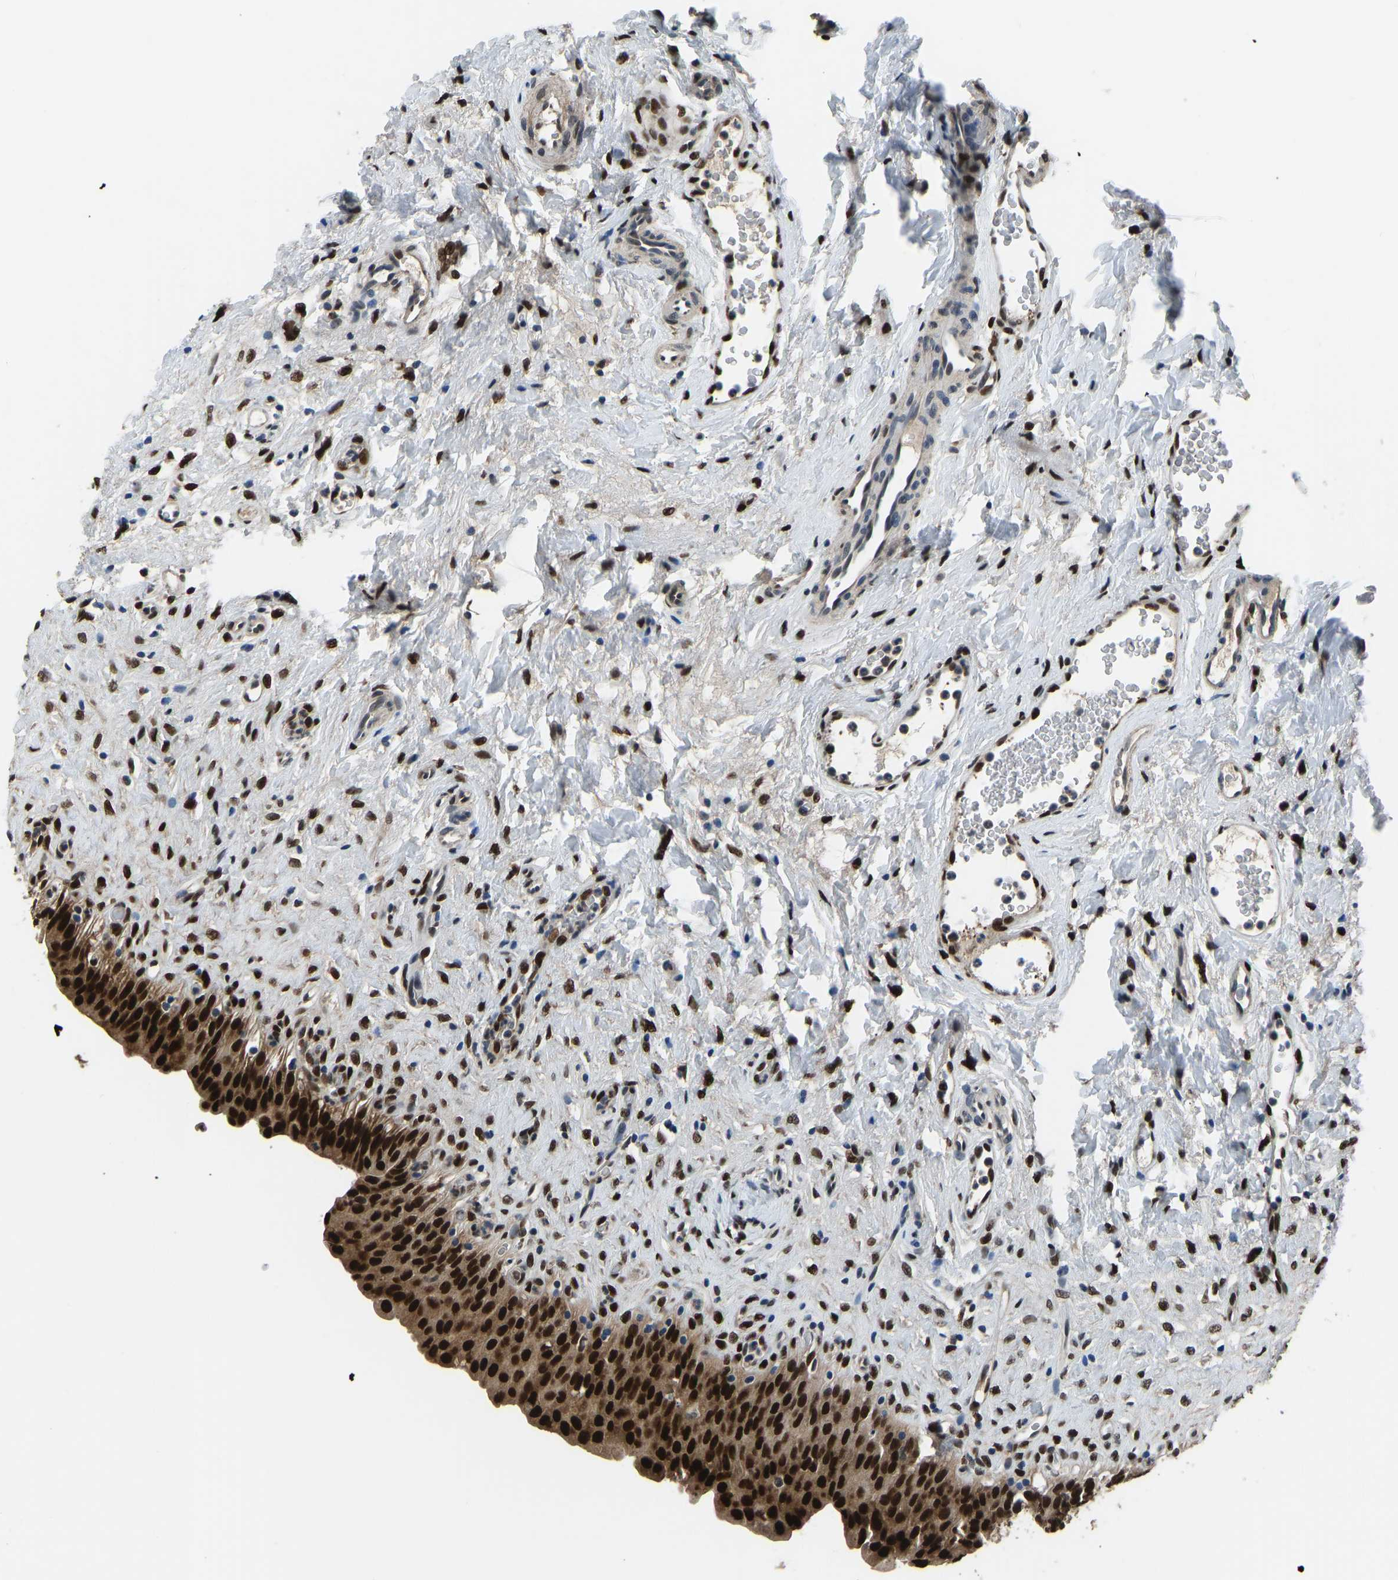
{"staining": {"intensity": "strong", "quantity": ">75%", "location": "cytoplasmic/membranous,nuclear"}, "tissue": "urinary bladder", "cell_type": "Urothelial cells", "image_type": "normal", "snomed": [{"axis": "morphology", "description": "Urothelial carcinoma, High grade"}, {"axis": "topography", "description": "Urinary bladder"}], "caption": "Strong cytoplasmic/membranous,nuclear staining is present in about >75% of urothelial cells in normal urinary bladder.", "gene": "FOS", "patient": {"sex": "male", "age": 46}}